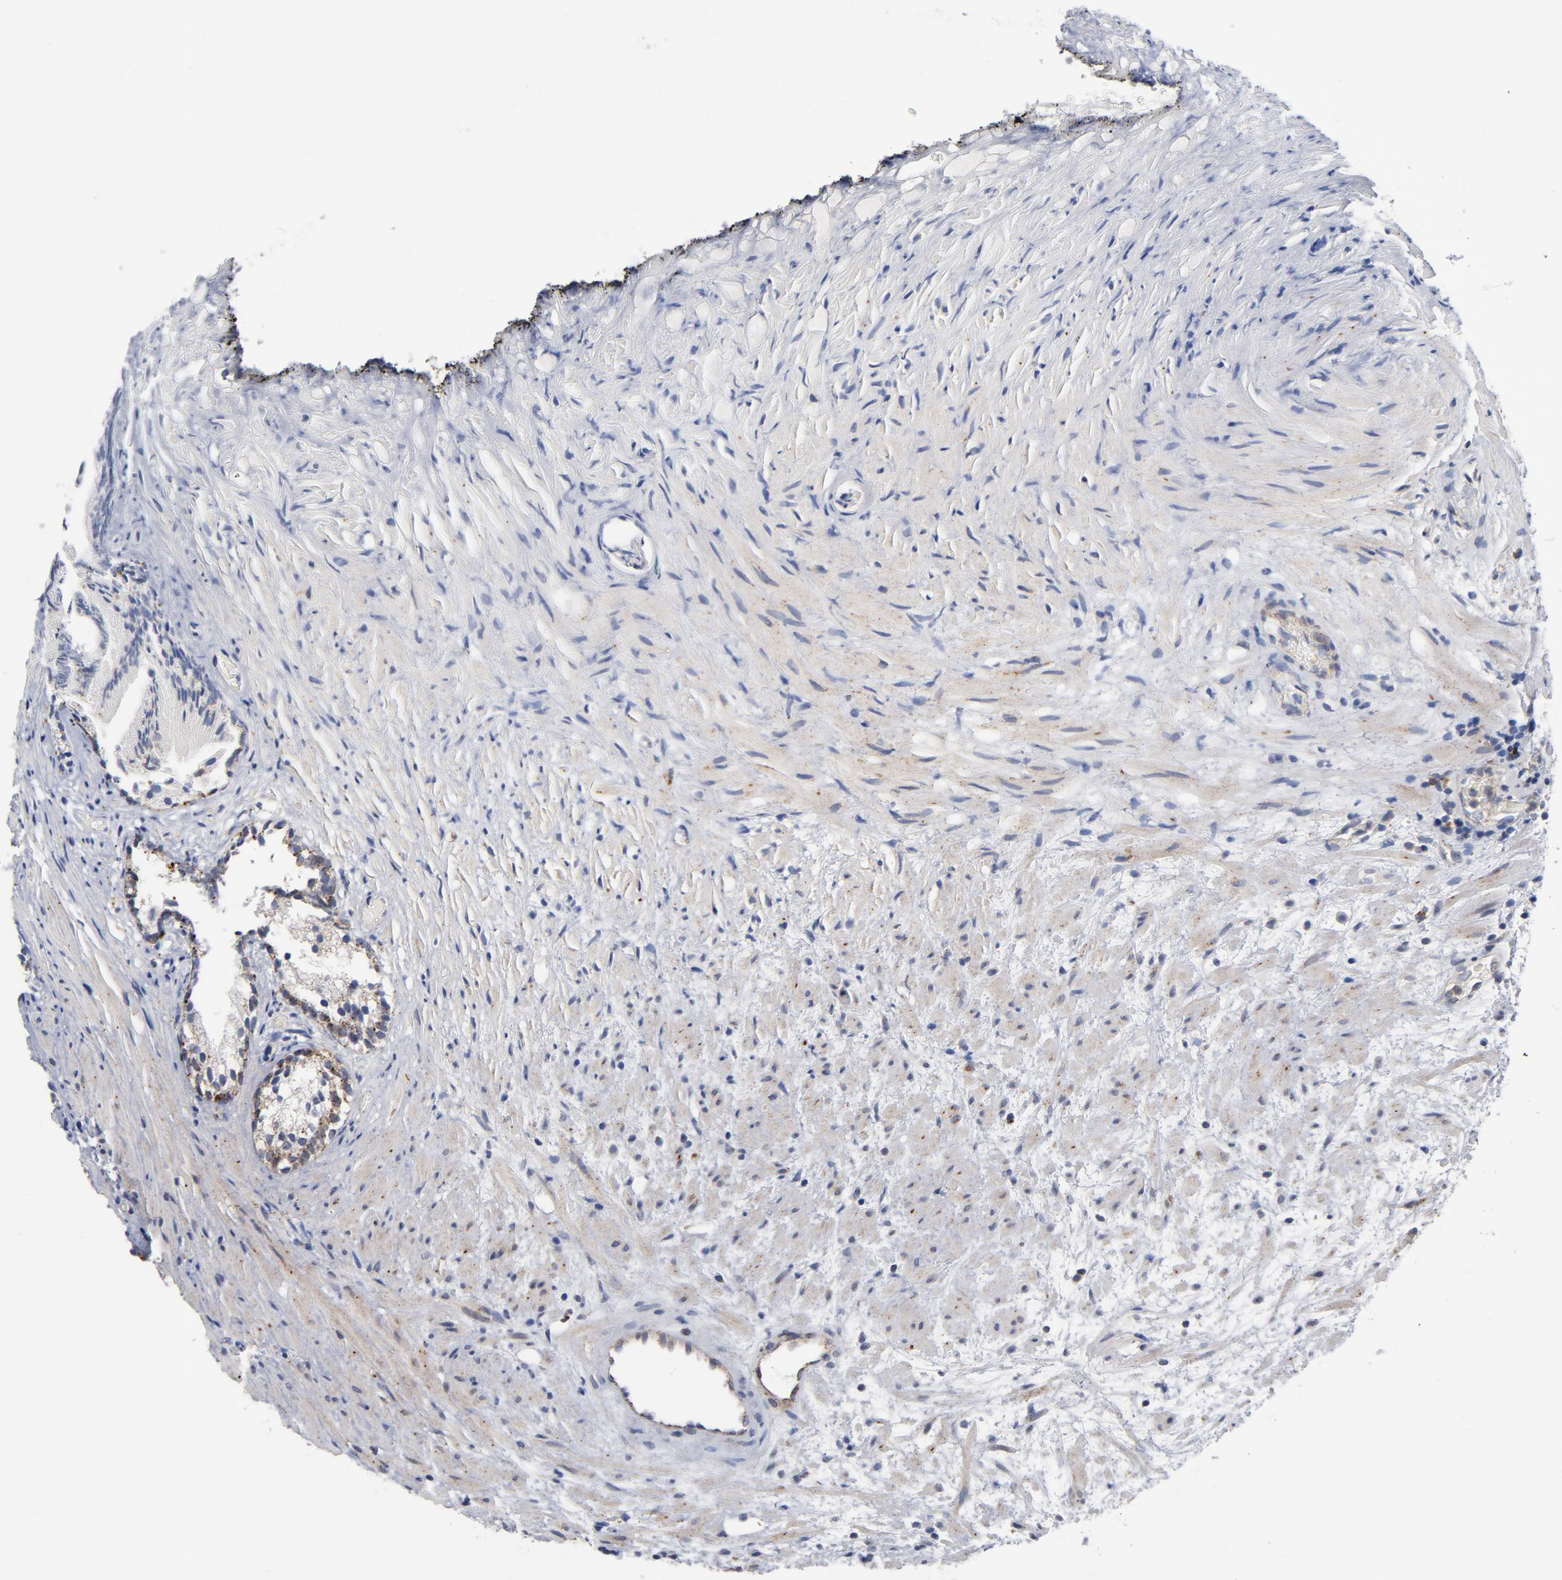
{"staining": {"intensity": "moderate", "quantity": ">75%", "location": "cytoplasmic/membranous"}, "tissue": "prostate", "cell_type": "Glandular cells", "image_type": "normal", "snomed": [{"axis": "morphology", "description": "Normal tissue, NOS"}, {"axis": "topography", "description": "Prostate"}], "caption": "Normal prostate reveals moderate cytoplasmic/membranous positivity in about >75% of glandular cells, visualized by immunohistochemistry.", "gene": "AKT2", "patient": {"sex": "male", "age": 76}}